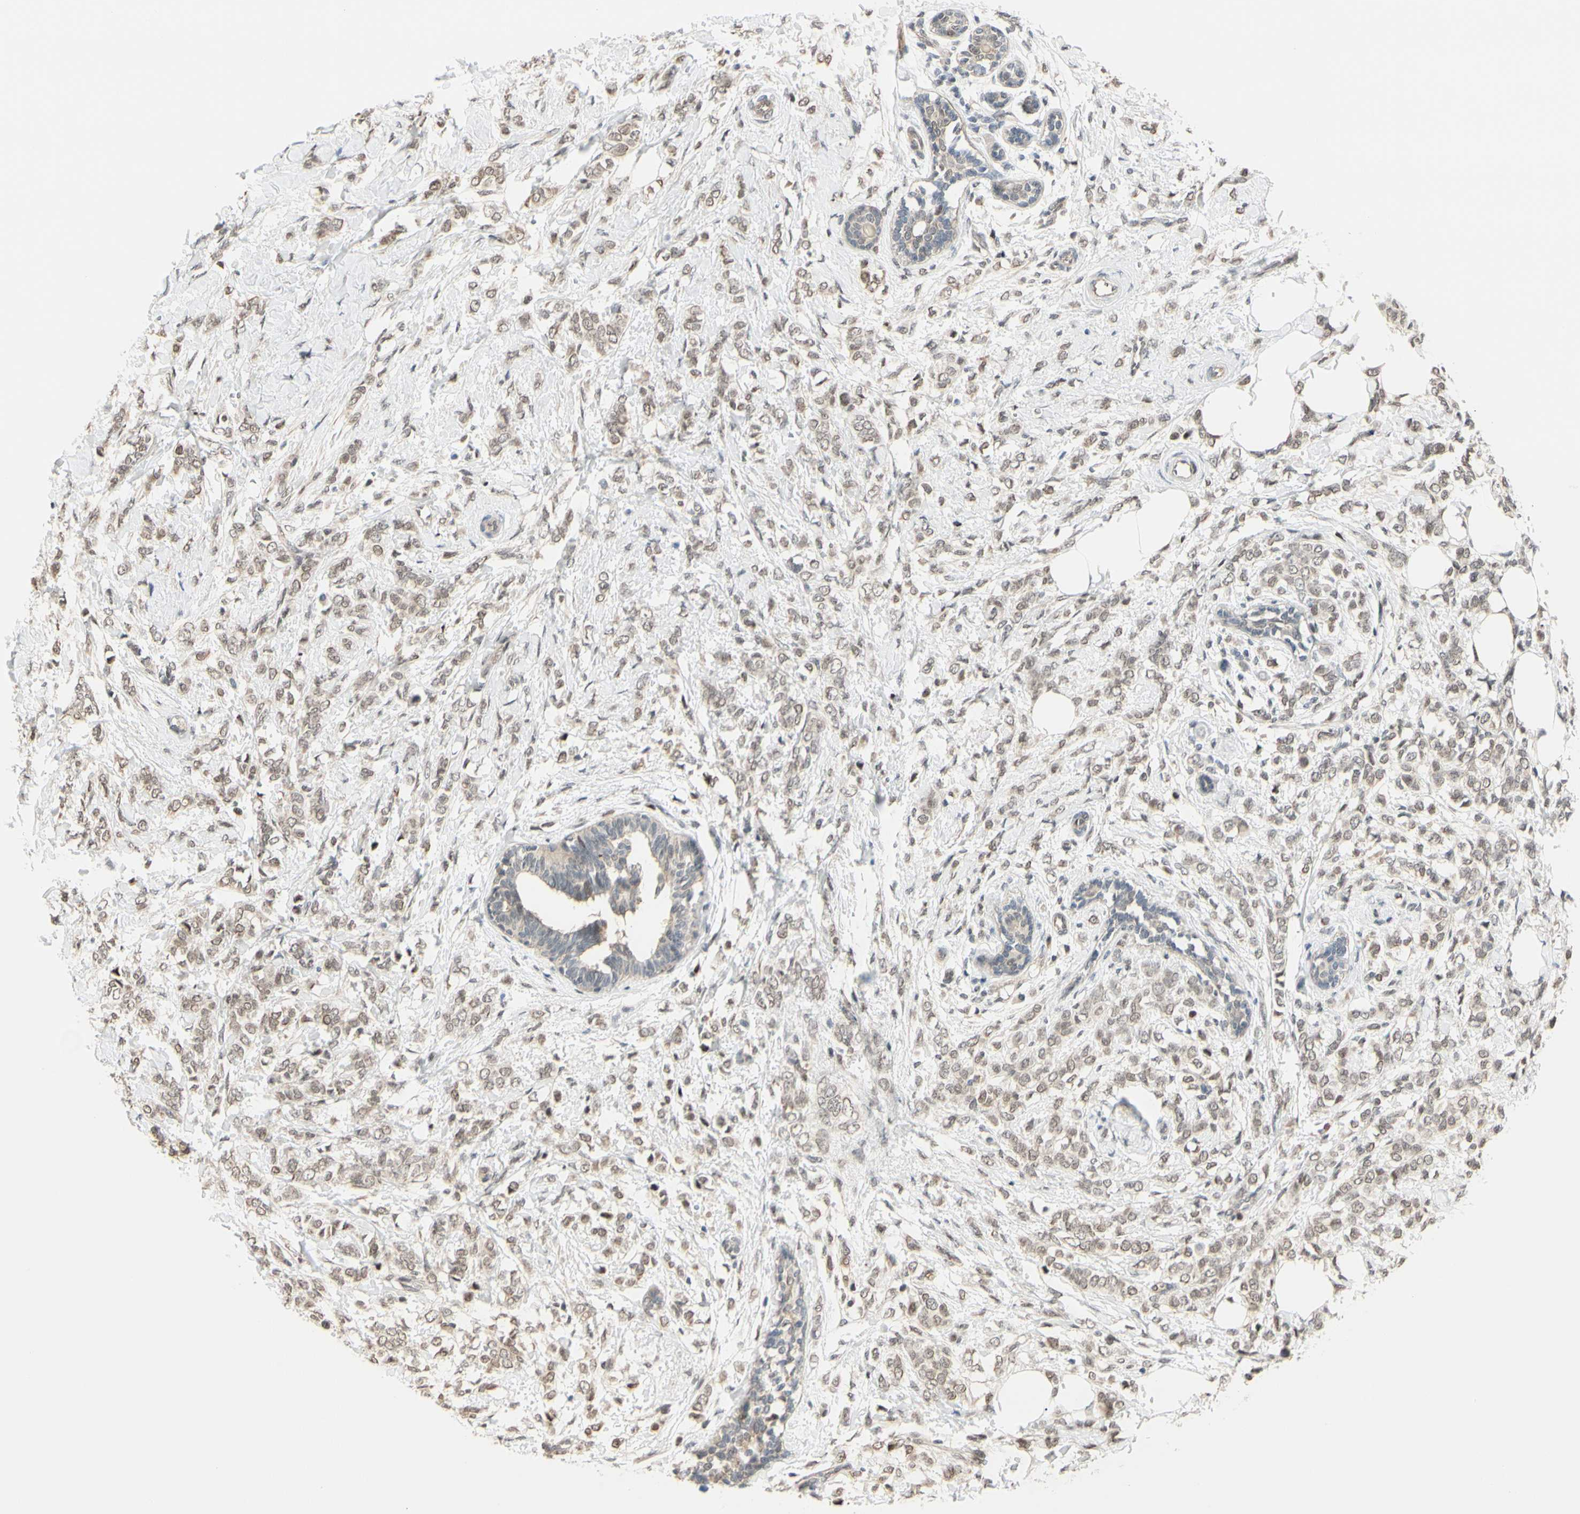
{"staining": {"intensity": "weak", "quantity": ">75%", "location": "nuclear"}, "tissue": "breast cancer", "cell_type": "Tumor cells", "image_type": "cancer", "snomed": [{"axis": "morphology", "description": "Lobular carcinoma, in situ"}, {"axis": "morphology", "description": "Lobular carcinoma"}, {"axis": "topography", "description": "Breast"}], "caption": "DAB immunohistochemical staining of human breast cancer exhibits weak nuclear protein positivity in approximately >75% of tumor cells.", "gene": "SUFU", "patient": {"sex": "female", "age": 41}}